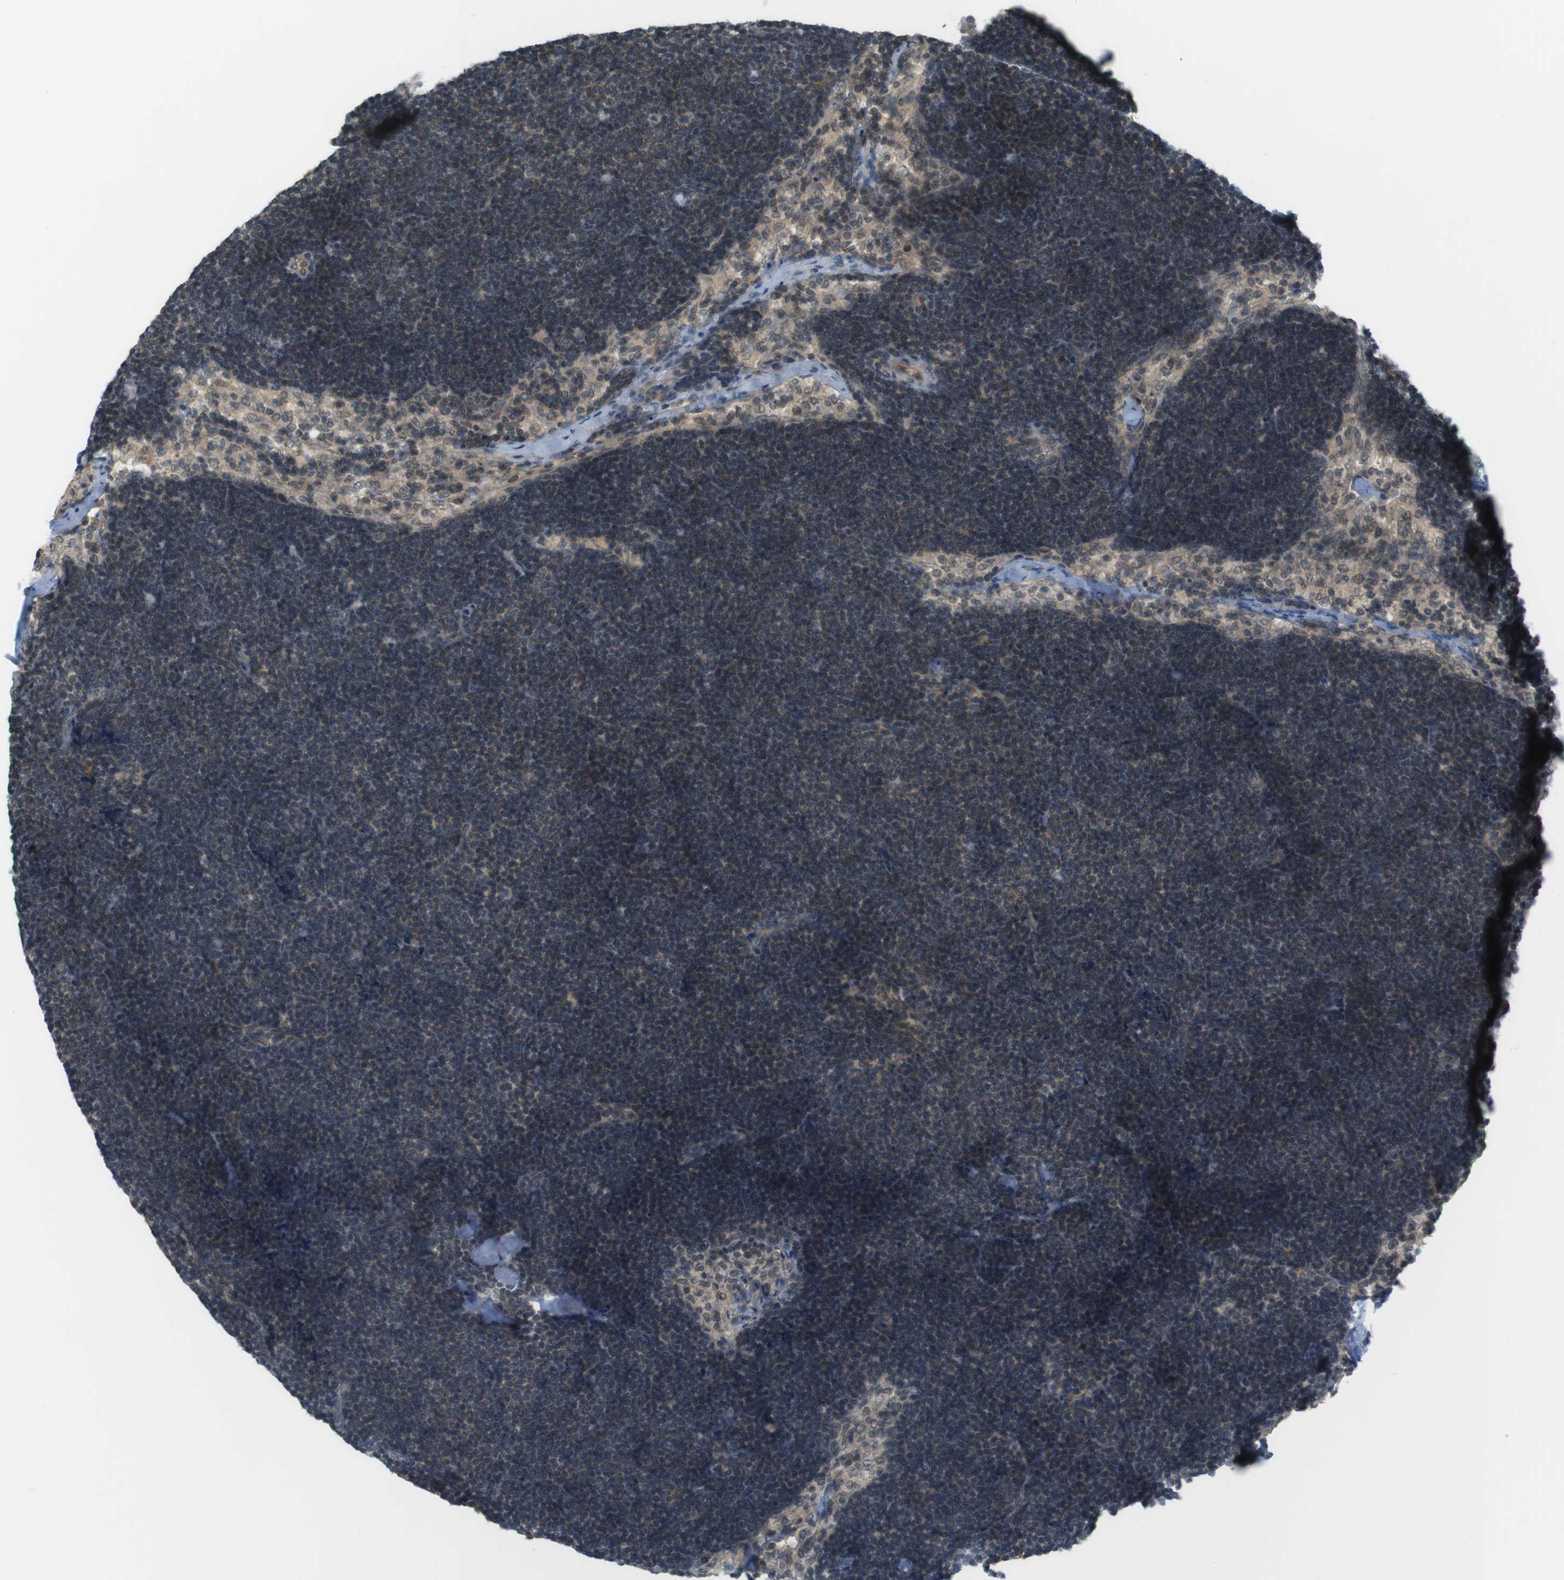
{"staining": {"intensity": "weak", "quantity": "<25%", "location": "cytoplasmic/membranous"}, "tissue": "lymph node", "cell_type": "Germinal center cells", "image_type": "normal", "snomed": [{"axis": "morphology", "description": "Normal tissue, NOS"}, {"axis": "topography", "description": "Lymph node"}], "caption": "IHC micrograph of unremarkable lymph node: lymph node stained with DAB (3,3'-diaminobenzidine) reveals no significant protein staining in germinal center cells.", "gene": "ZDHHC20", "patient": {"sex": "male", "age": 63}}